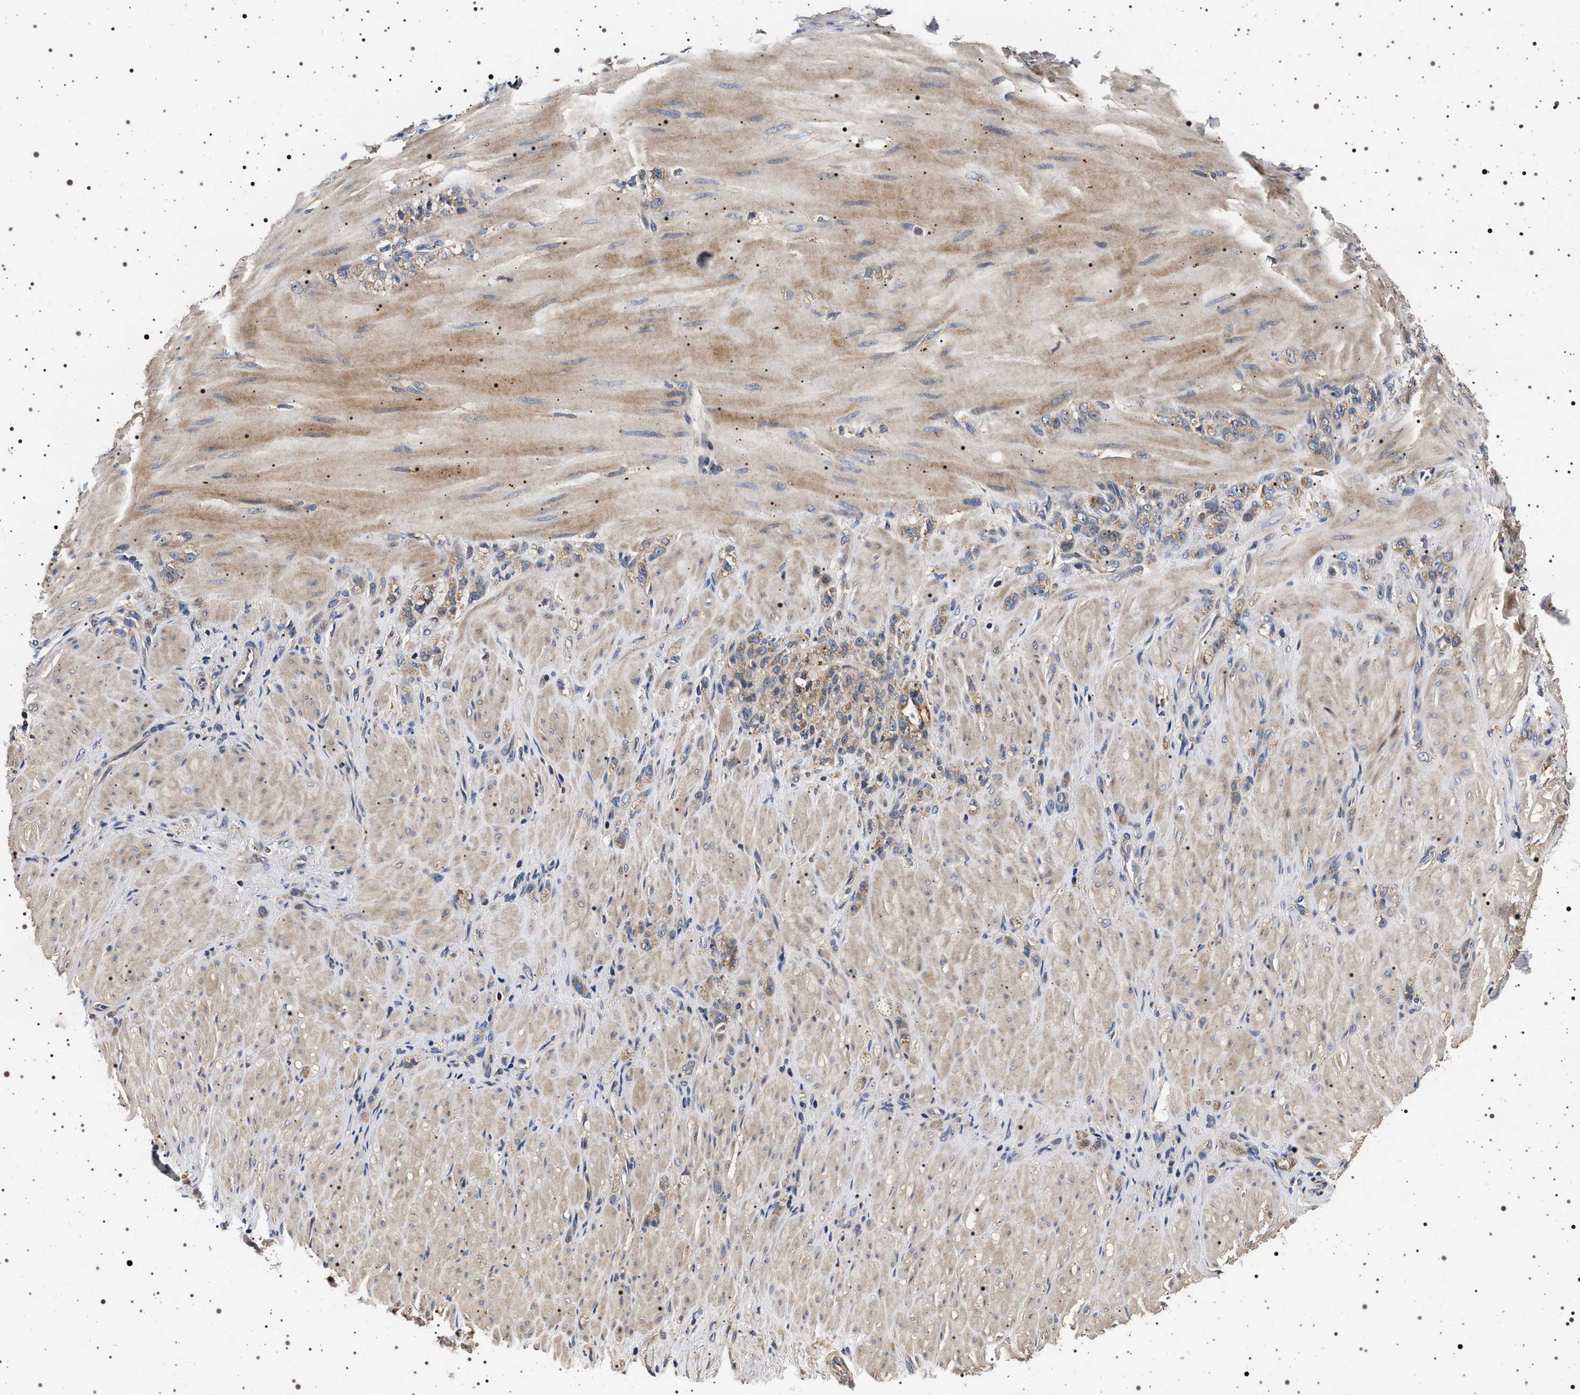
{"staining": {"intensity": "weak", "quantity": "25%-75%", "location": "cytoplasmic/membranous"}, "tissue": "stomach cancer", "cell_type": "Tumor cells", "image_type": "cancer", "snomed": [{"axis": "morphology", "description": "Normal tissue, NOS"}, {"axis": "morphology", "description": "Adenocarcinoma, NOS"}, {"axis": "topography", "description": "Stomach"}], "caption": "A brown stain labels weak cytoplasmic/membranous expression of a protein in human stomach cancer (adenocarcinoma) tumor cells.", "gene": "DCBLD2", "patient": {"sex": "male", "age": 82}}